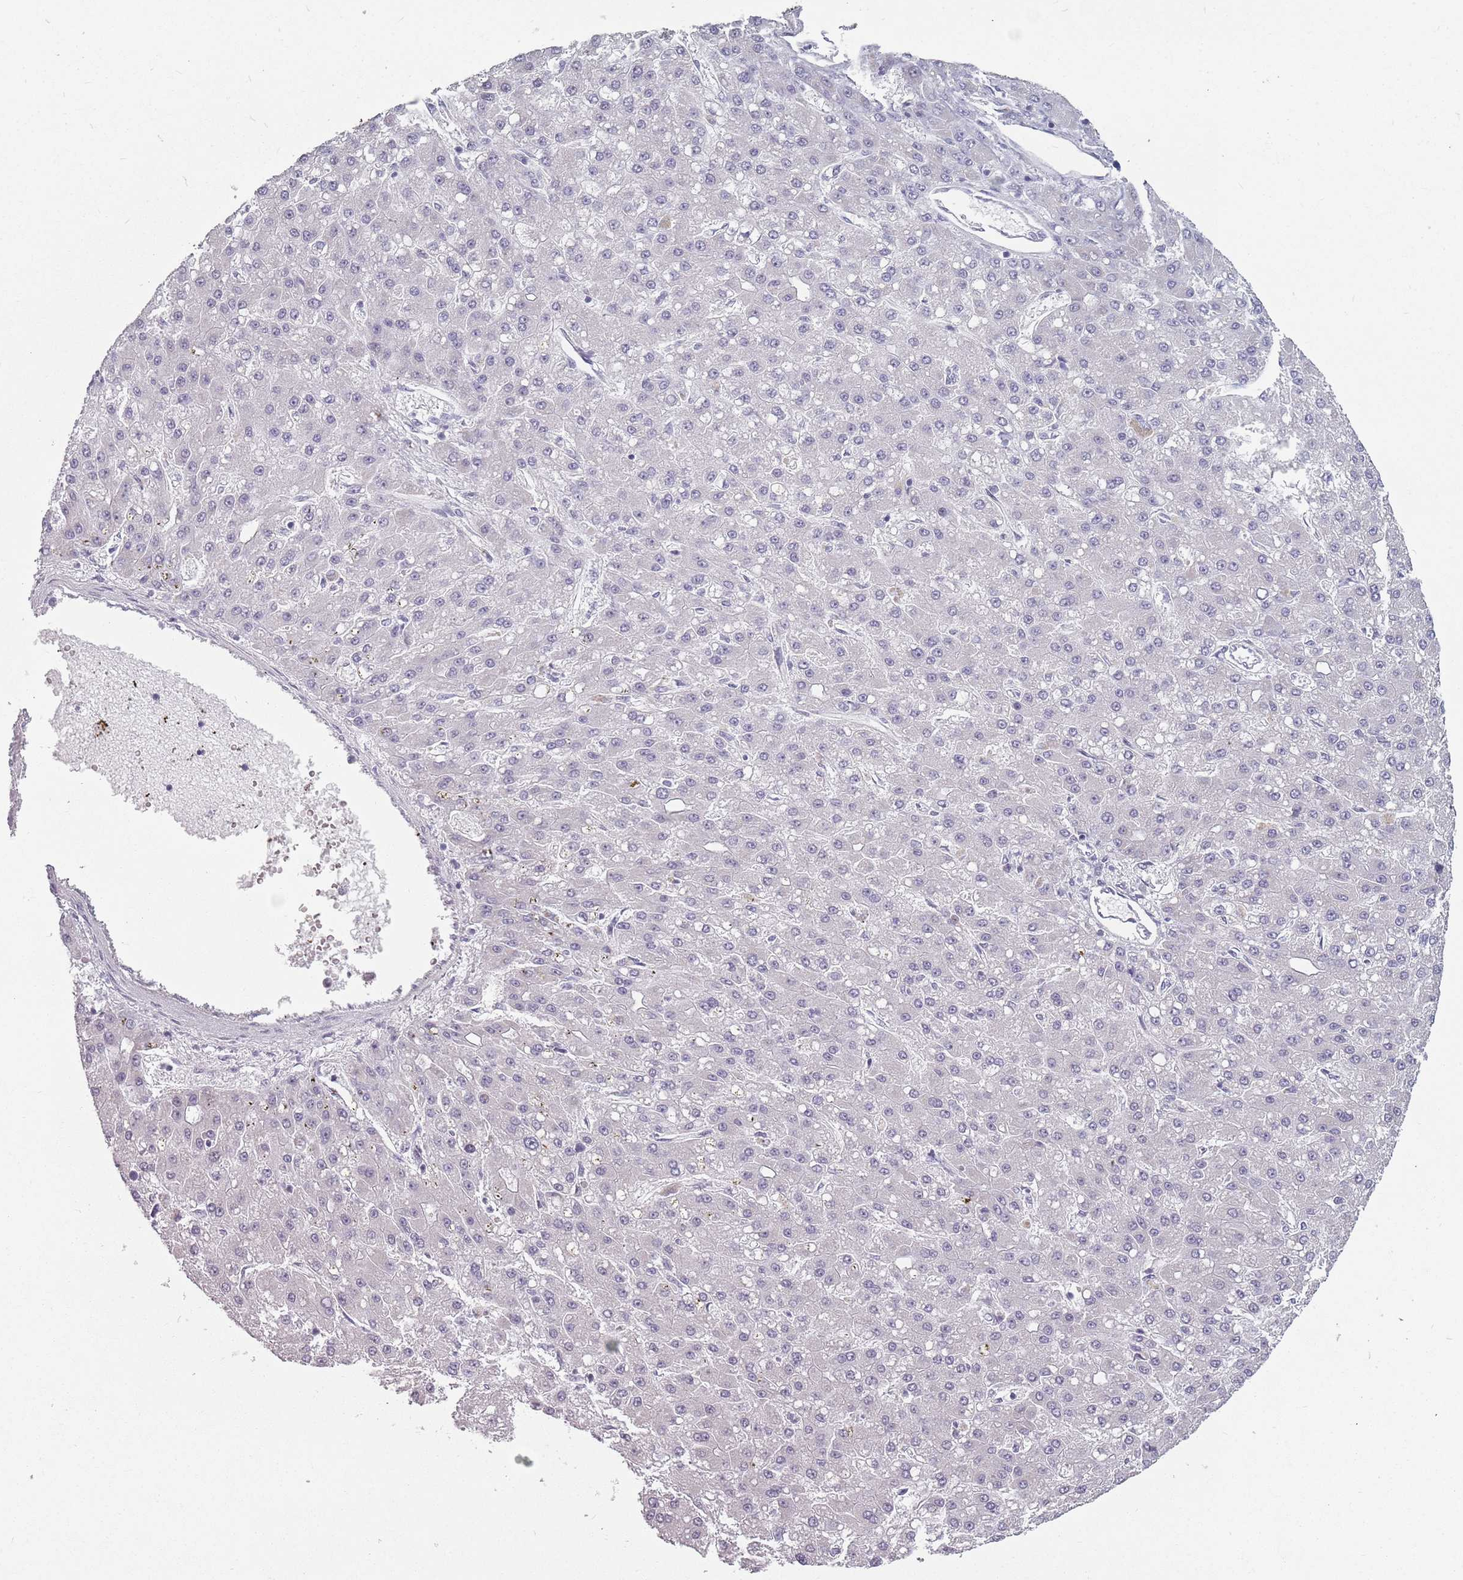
{"staining": {"intensity": "negative", "quantity": "none", "location": "none"}, "tissue": "liver cancer", "cell_type": "Tumor cells", "image_type": "cancer", "snomed": [{"axis": "morphology", "description": "Carcinoma, Hepatocellular, NOS"}, {"axis": "topography", "description": "Liver"}], "caption": "The image reveals no staining of tumor cells in liver hepatocellular carcinoma. (DAB (3,3'-diaminobenzidine) immunohistochemistry (IHC), high magnification).", "gene": "PTCHD1", "patient": {"sex": "male", "age": 67}}